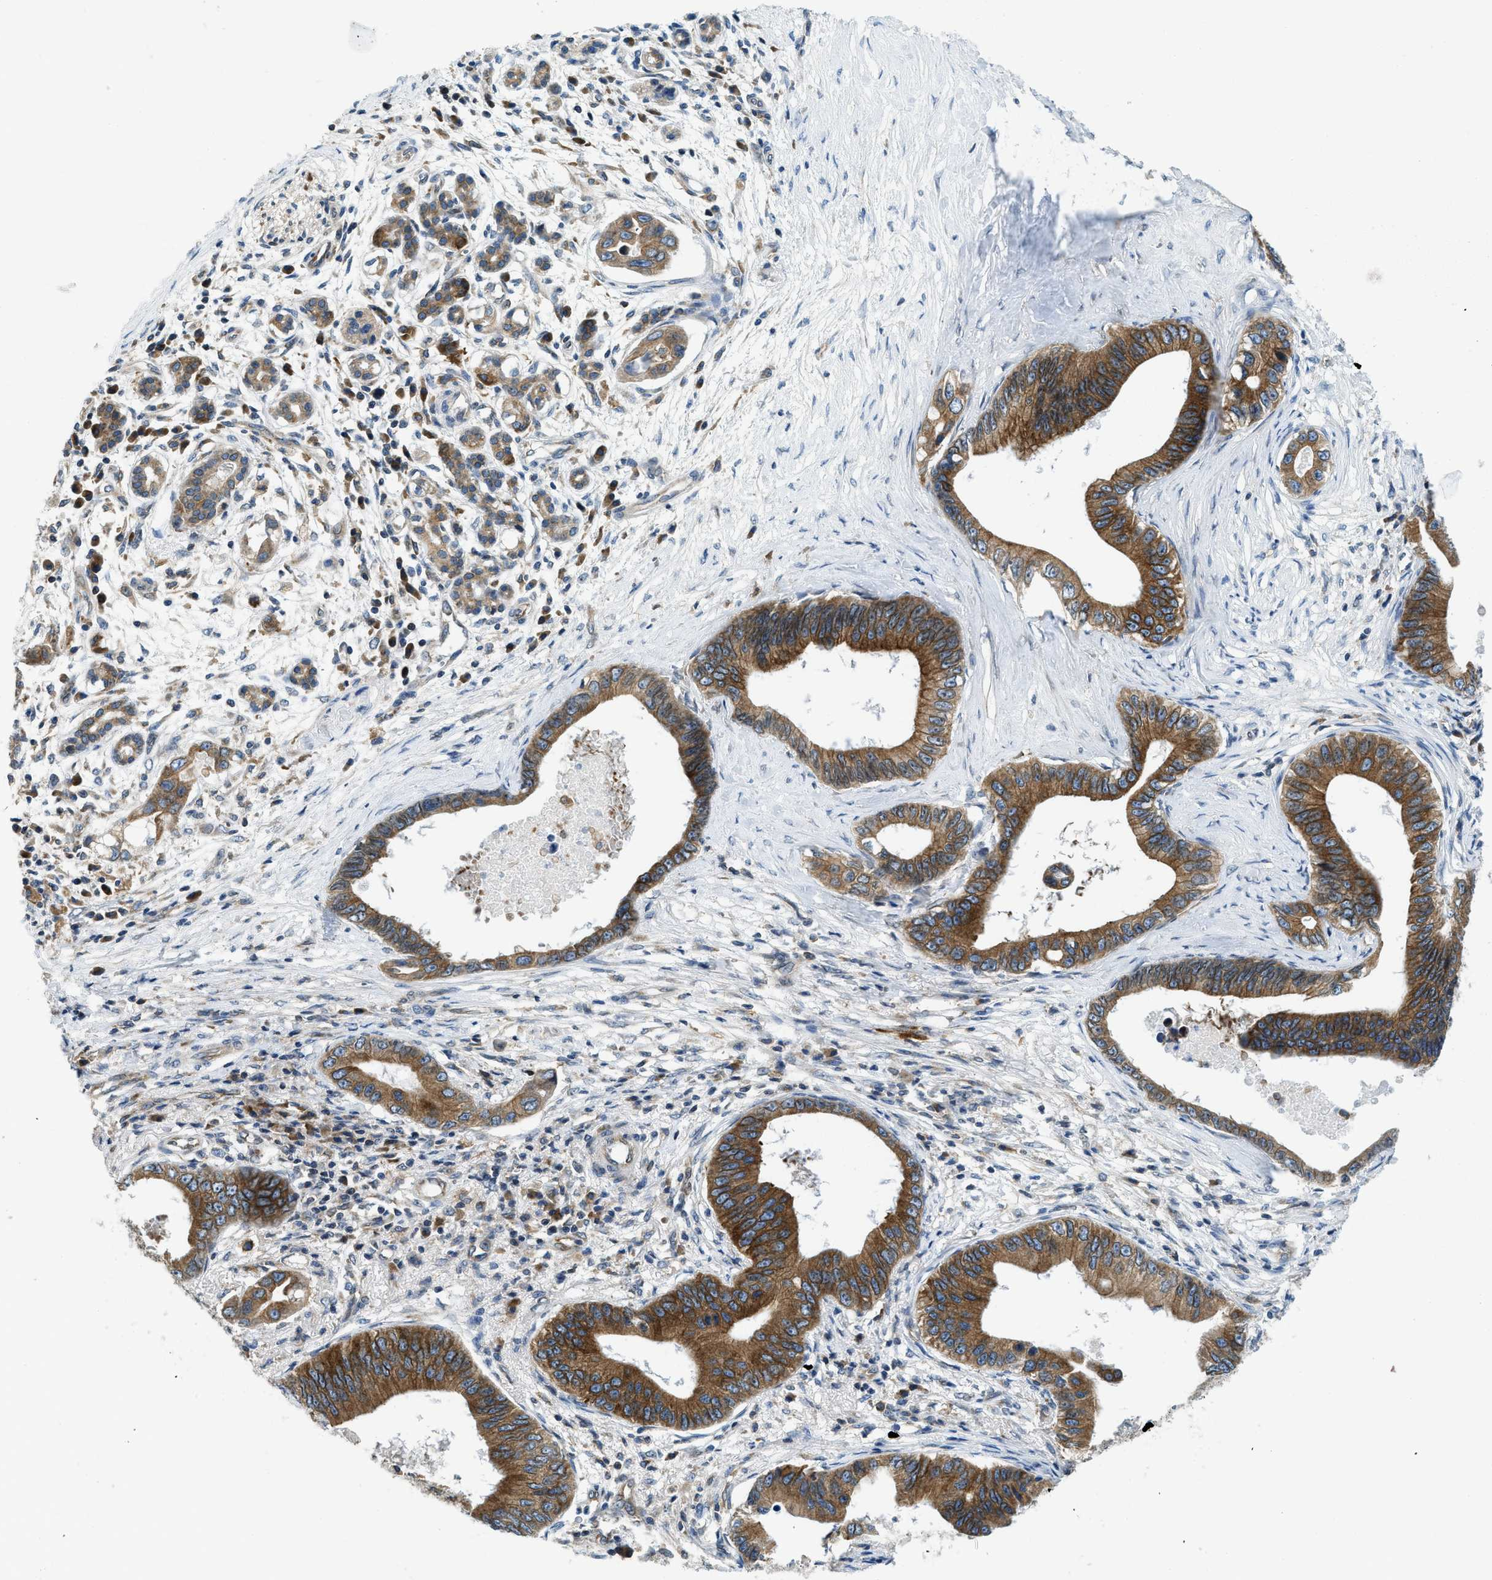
{"staining": {"intensity": "strong", "quantity": ">75%", "location": "cytoplasmic/membranous"}, "tissue": "pancreatic cancer", "cell_type": "Tumor cells", "image_type": "cancer", "snomed": [{"axis": "morphology", "description": "Adenocarcinoma, NOS"}, {"axis": "topography", "description": "Pancreas"}], "caption": "The histopathology image reveals a brown stain indicating the presence of a protein in the cytoplasmic/membranous of tumor cells in adenocarcinoma (pancreatic).", "gene": "BCAP31", "patient": {"sex": "male", "age": 77}}